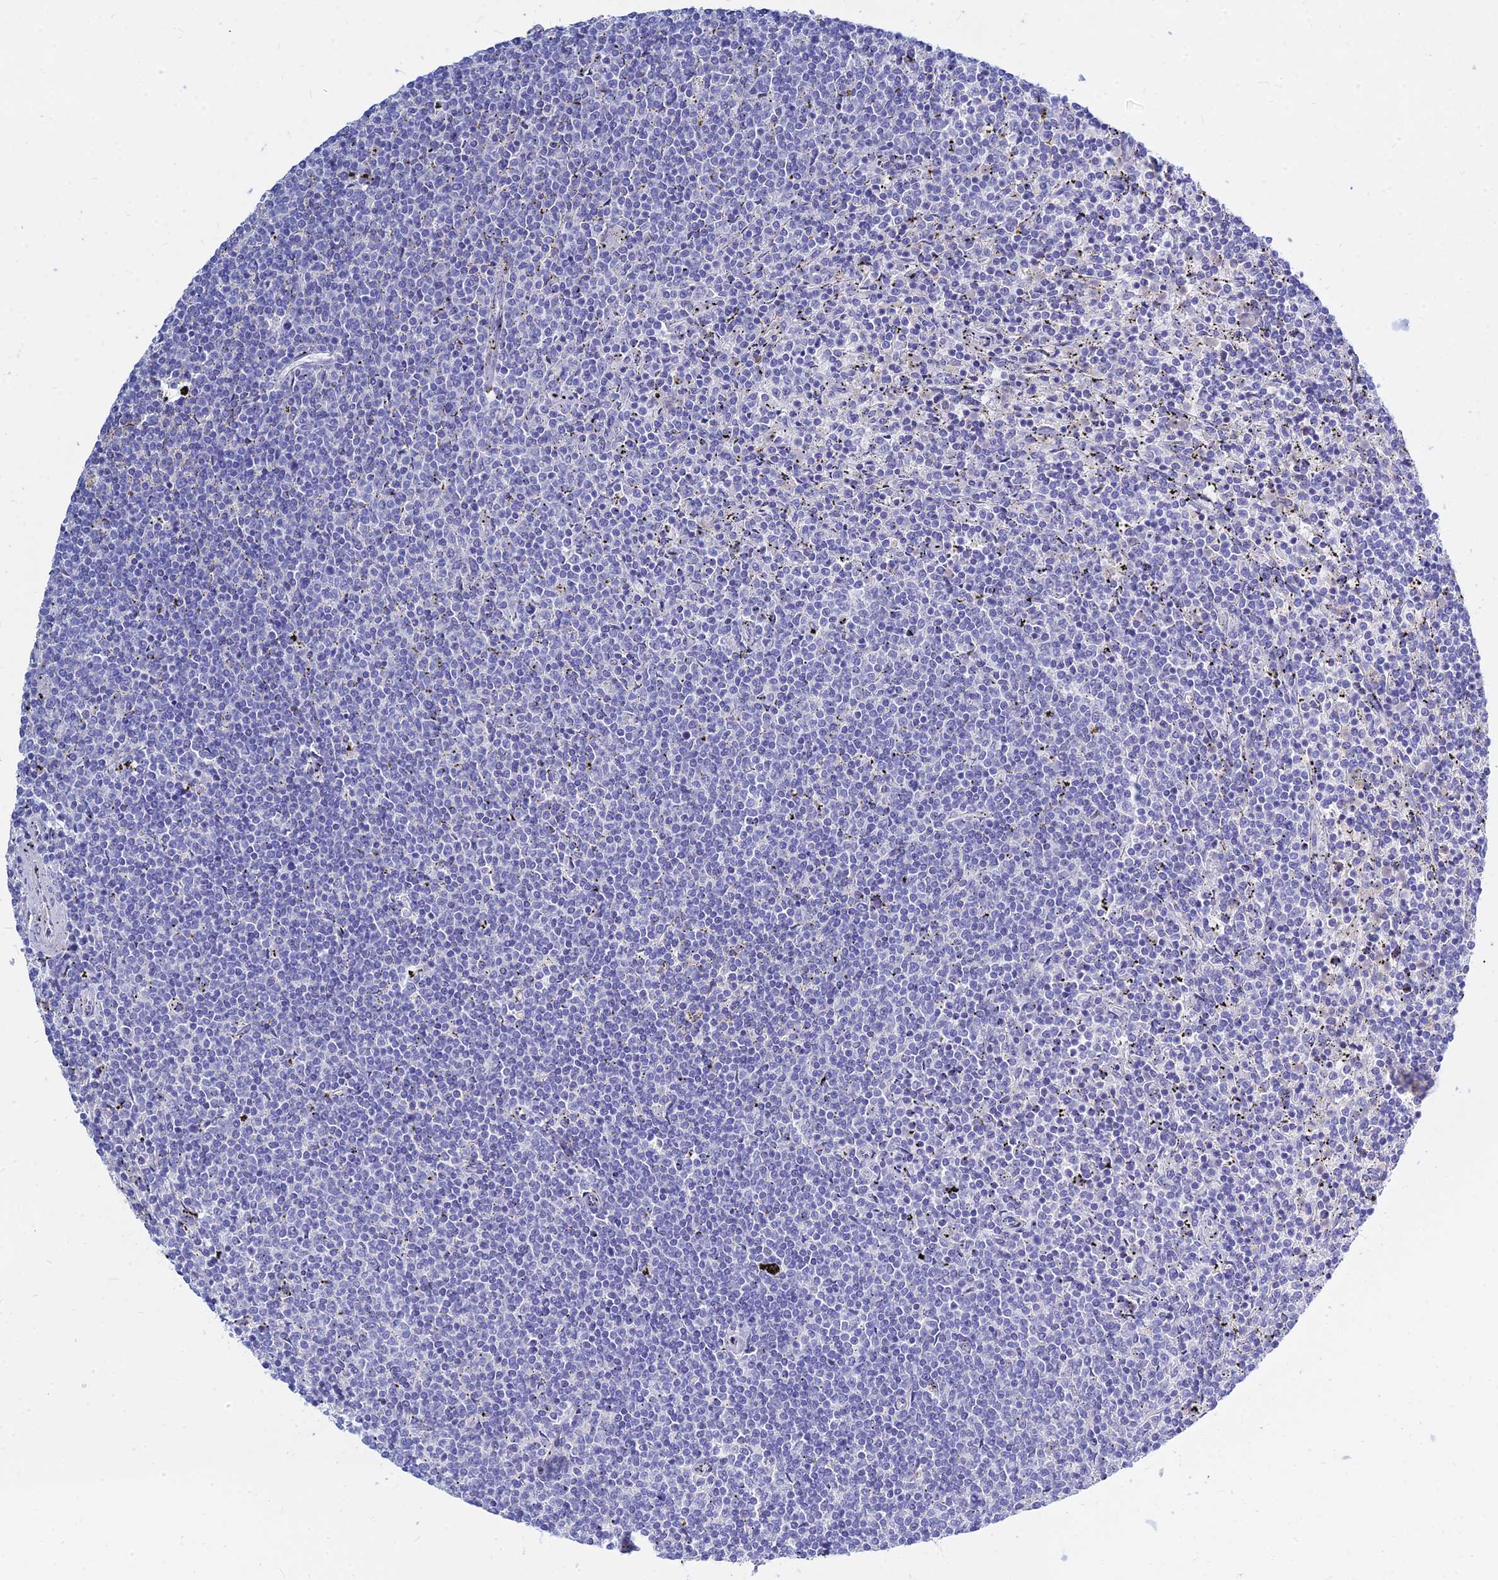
{"staining": {"intensity": "negative", "quantity": "none", "location": "none"}, "tissue": "lymphoma", "cell_type": "Tumor cells", "image_type": "cancer", "snomed": [{"axis": "morphology", "description": "Malignant lymphoma, non-Hodgkin's type, Low grade"}, {"axis": "topography", "description": "Spleen"}], "caption": "High magnification brightfield microscopy of malignant lymphoma, non-Hodgkin's type (low-grade) stained with DAB (brown) and counterstained with hematoxylin (blue): tumor cells show no significant positivity.", "gene": "ZNF552", "patient": {"sex": "female", "age": 50}}